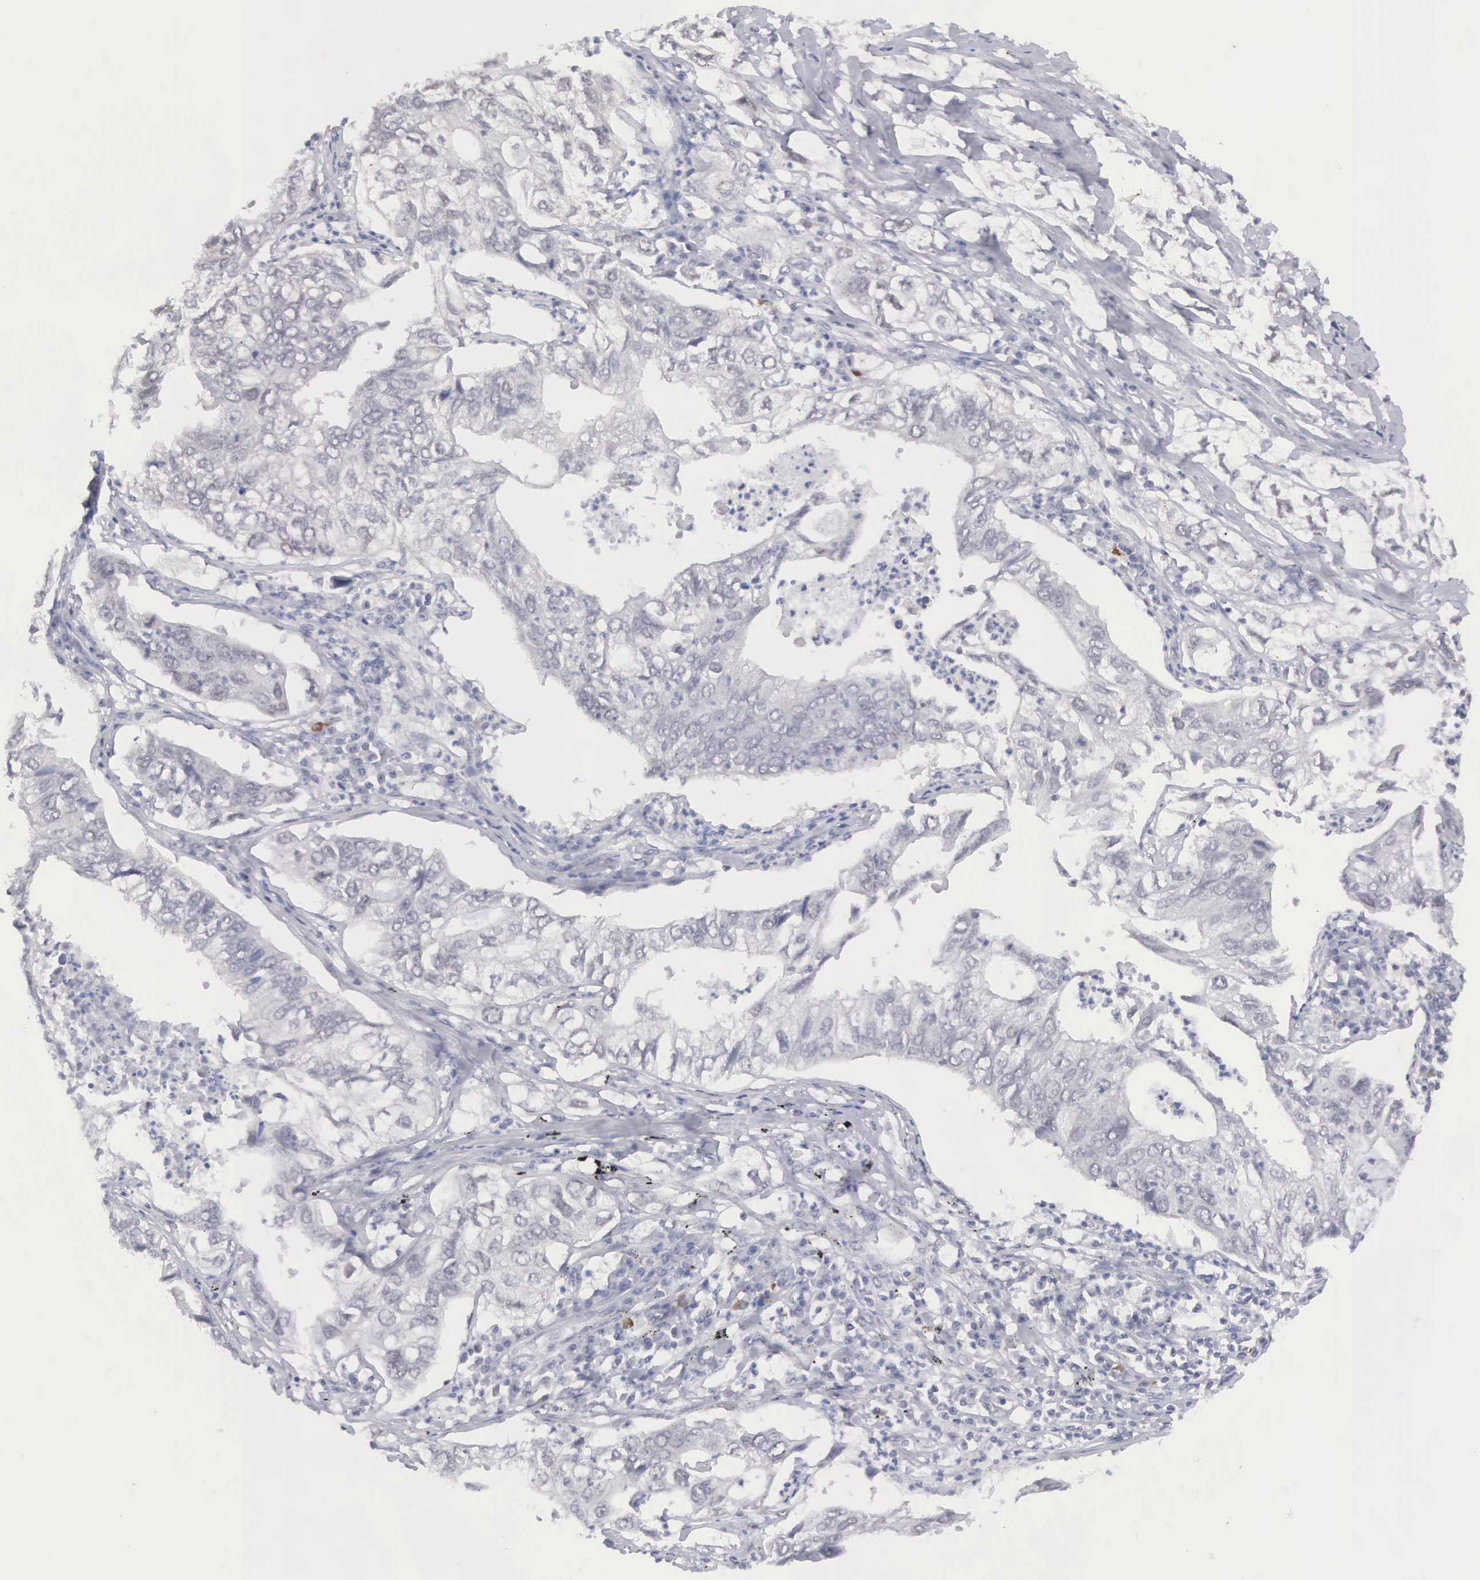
{"staining": {"intensity": "negative", "quantity": "none", "location": "none"}, "tissue": "lung cancer", "cell_type": "Tumor cells", "image_type": "cancer", "snomed": [{"axis": "morphology", "description": "Adenocarcinoma, NOS"}, {"axis": "topography", "description": "Lung"}], "caption": "Immunohistochemical staining of human lung cancer (adenocarcinoma) displays no significant staining in tumor cells.", "gene": "MNAT1", "patient": {"sex": "male", "age": 48}}